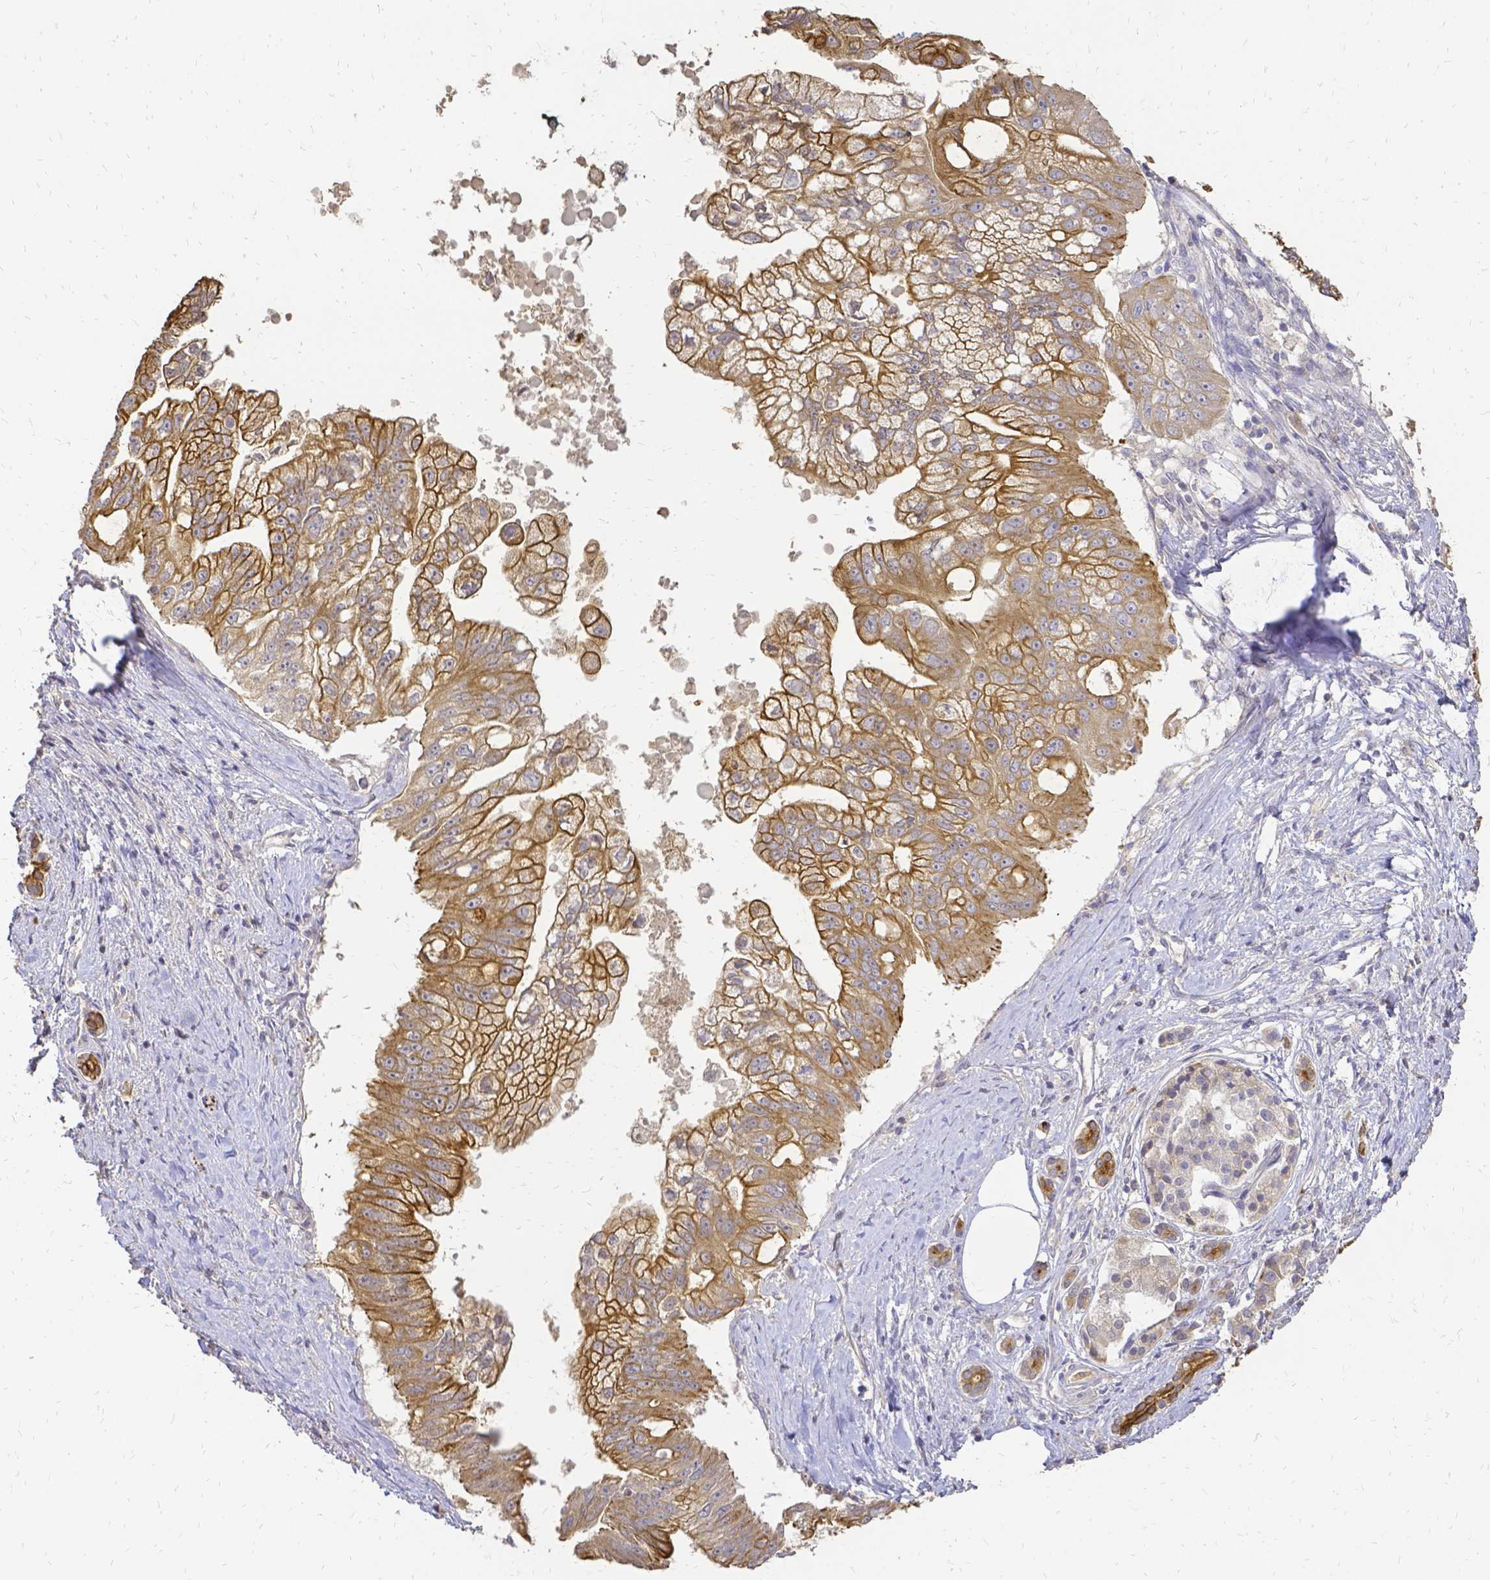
{"staining": {"intensity": "moderate", "quantity": ">75%", "location": "cytoplasmic/membranous"}, "tissue": "pancreatic cancer", "cell_type": "Tumor cells", "image_type": "cancer", "snomed": [{"axis": "morphology", "description": "Adenocarcinoma, NOS"}, {"axis": "topography", "description": "Pancreas"}], "caption": "This histopathology image reveals adenocarcinoma (pancreatic) stained with immunohistochemistry to label a protein in brown. The cytoplasmic/membranous of tumor cells show moderate positivity for the protein. Nuclei are counter-stained blue.", "gene": "CIB1", "patient": {"sex": "male", "age": 70}}